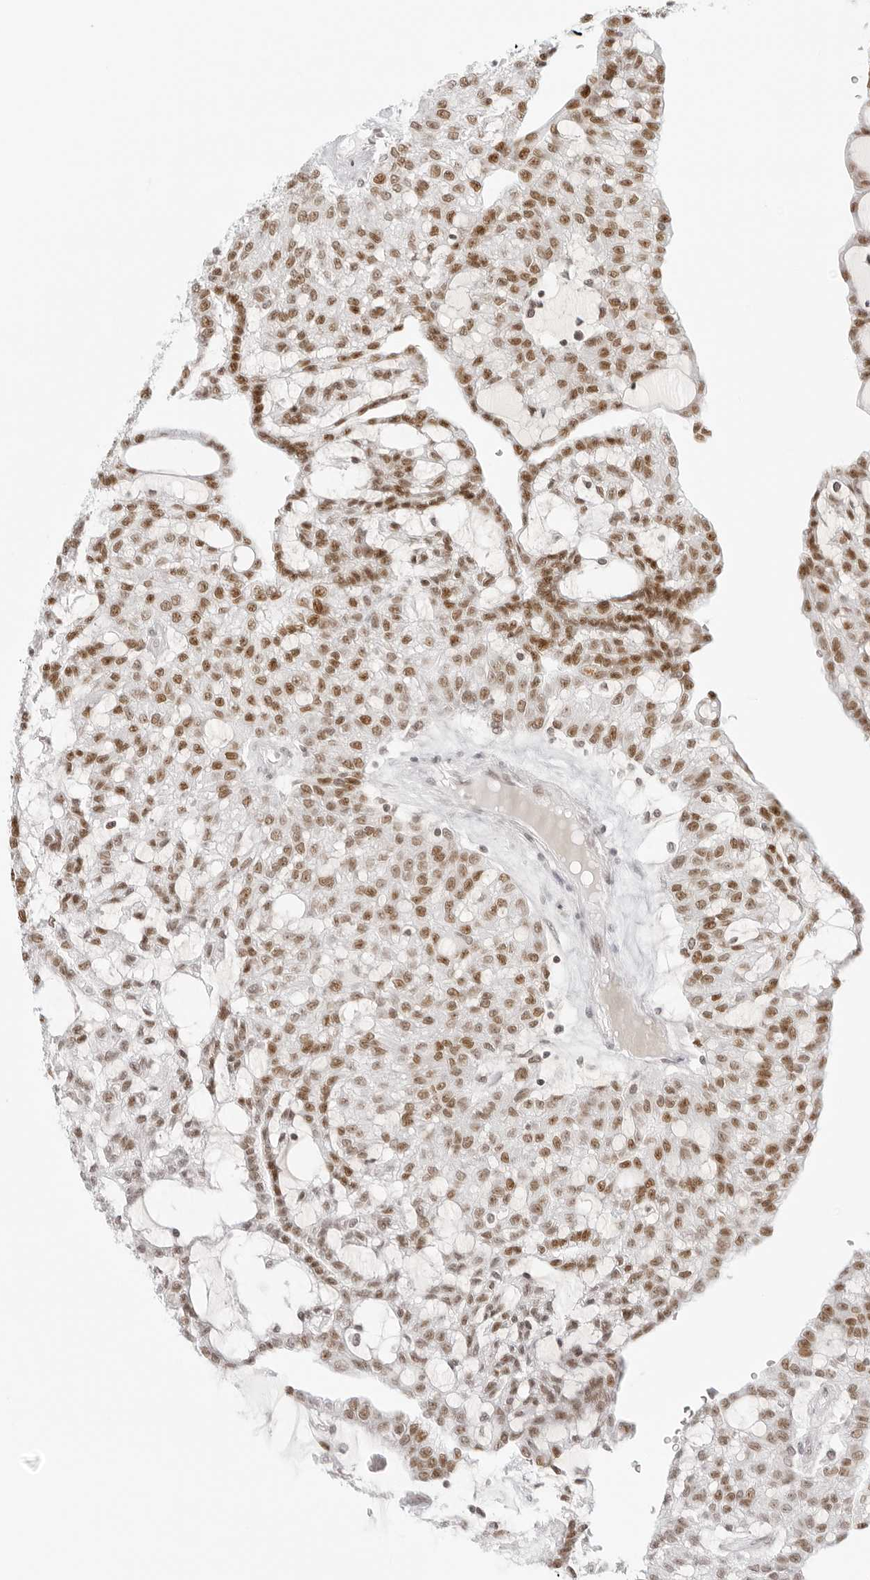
{"staining": {"intensity": "moderate", "quantity": ">75%", "location": "nuclear"}, "tissue": "renal cancer", "cell_type": "Tumor cells", "image_type": "cancer", "snomed": [{"axis": "morphology", "description": "Adenocarcinoma, NOS"}, {"axis": "topography", "description": "Kidney"}], "caption": "About >75% of tumor cells in human renal adenocarcinoma reveal moderate nuclear protein positivity as visualized by brown immunohistochemical staining.", "gene": "RCC1", "patient": {"sex": "male", "age": 63}}